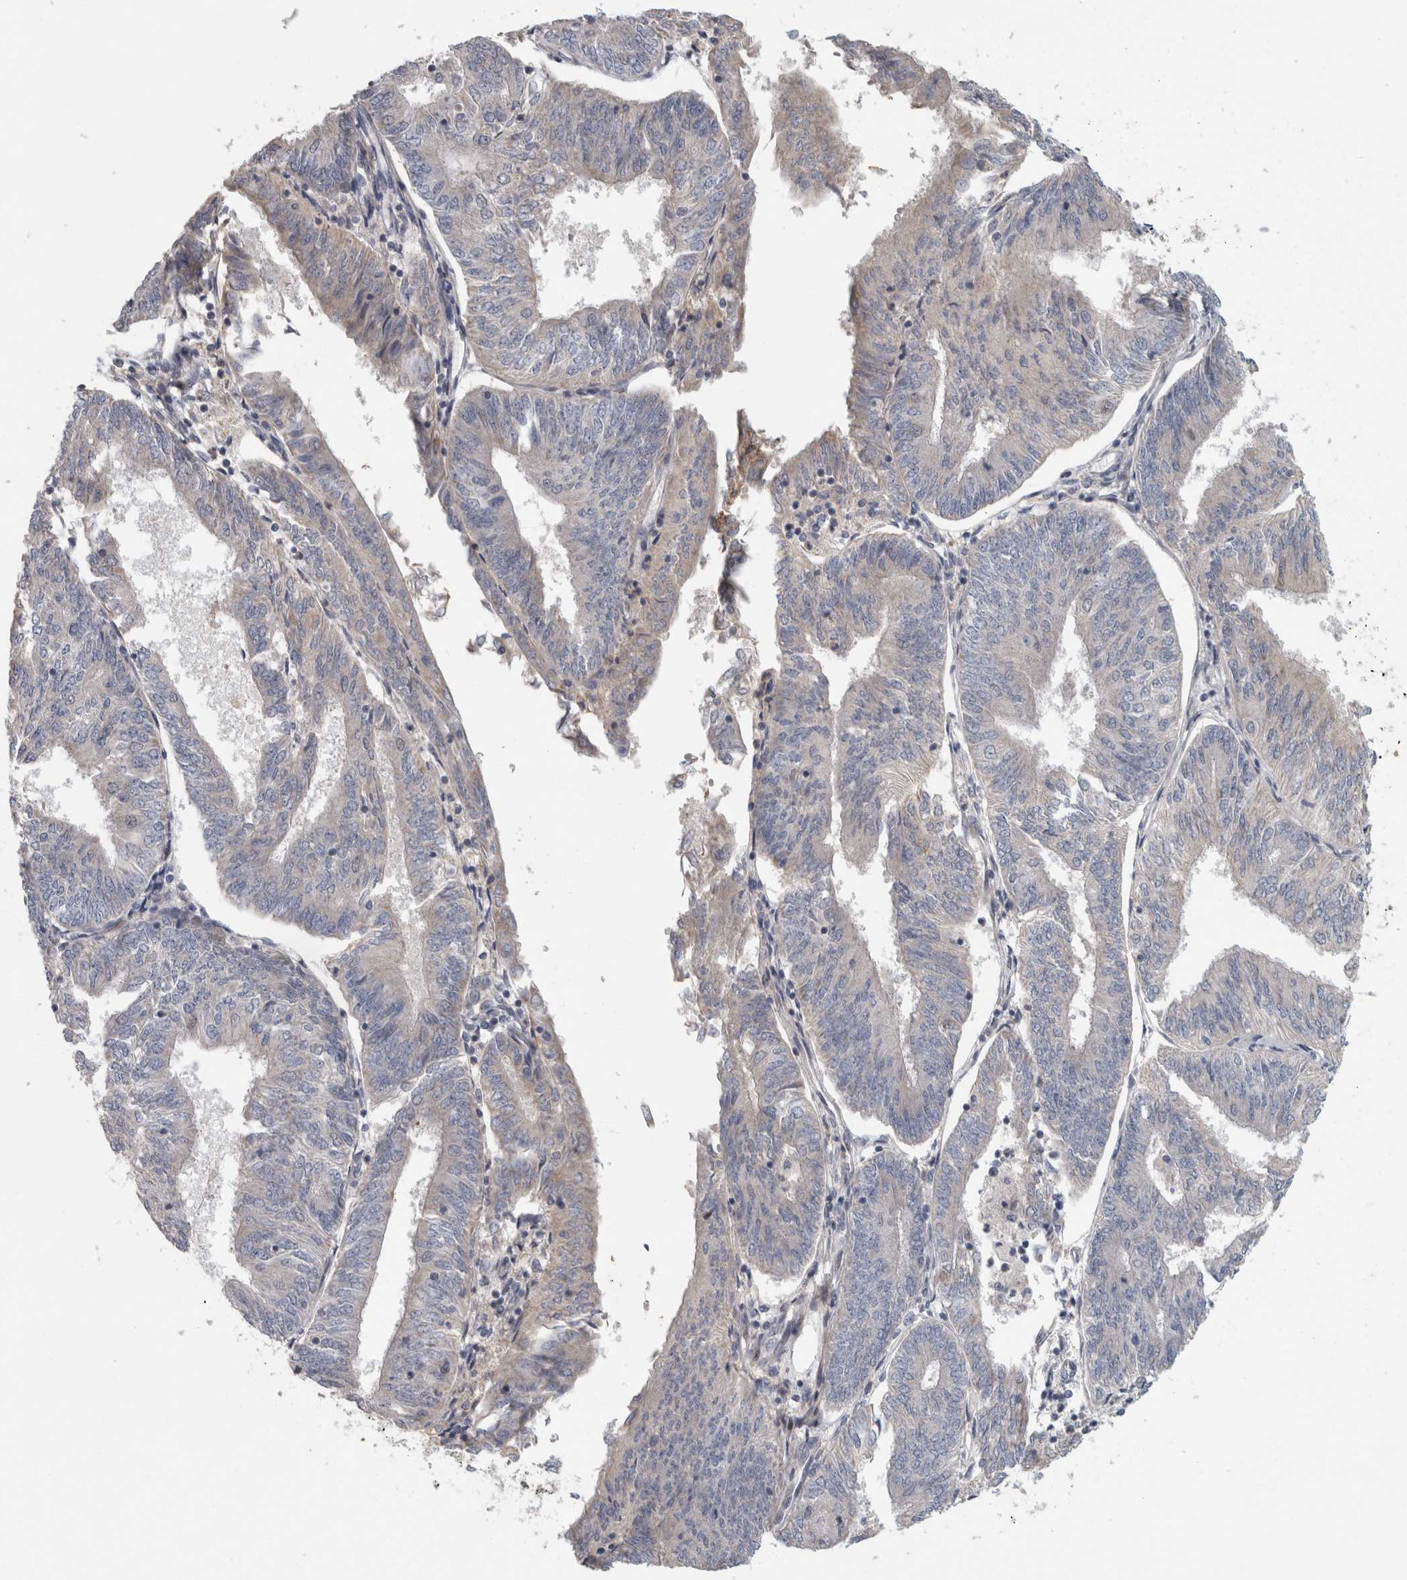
{"staining": {"intensity": "negative", "quantity": "none", "location": "none"}, "tissue": "endometrial cancer", "cell_type": "Tumor cells", "image_type": "cancer", "snomed": [{"axis": "morphology", "description": "Adenocarcinoma, NOS"}, {"axis": "topography", "description": "Endometrium"}], "caption": "This is an immunohistochemistry (IHC) image of human endometrial cancer. There is no positivity in tumor cells.", "gene": "RBM48", "patient": {"sex": "female", "age": 58}}